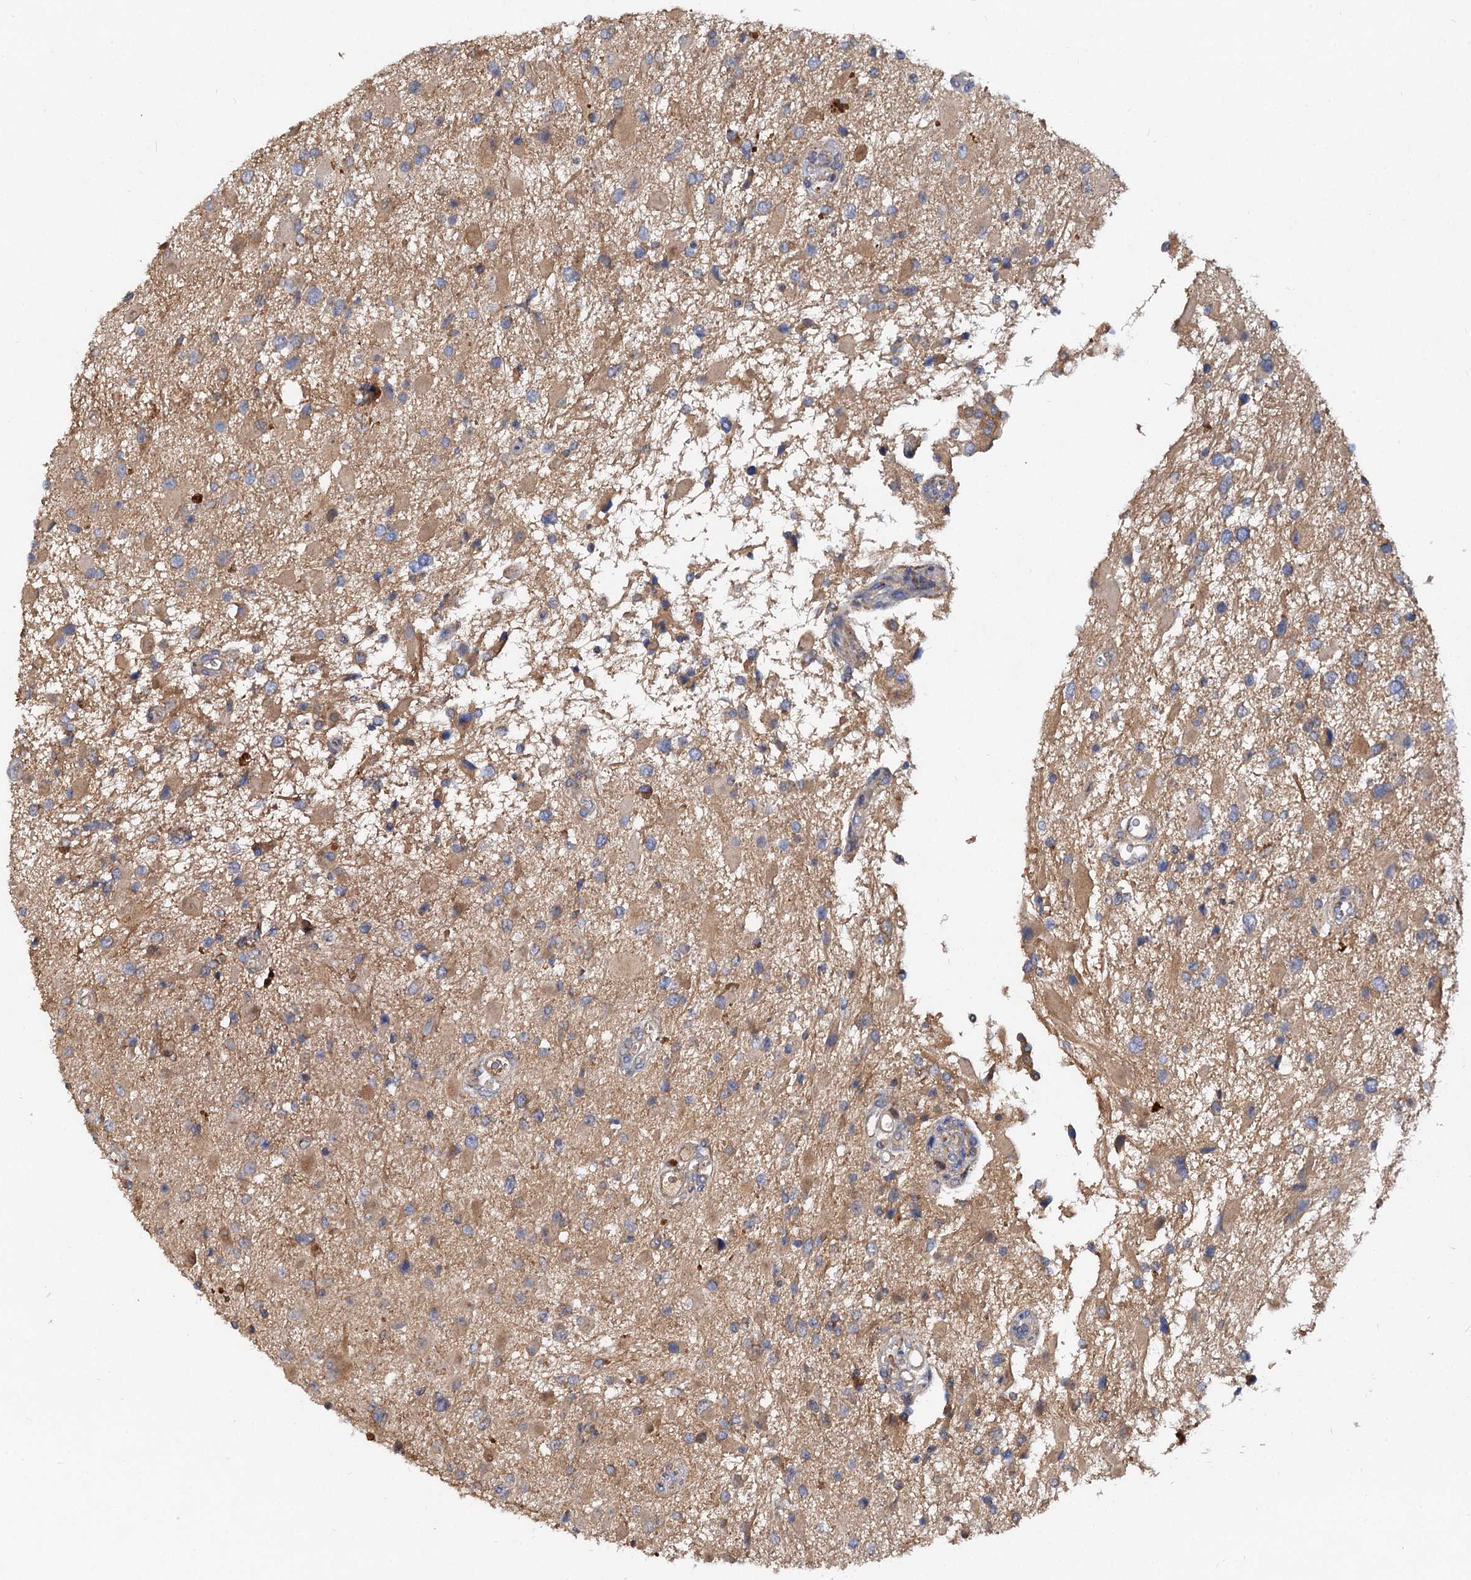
{"staining": {"intensity": "moderate", "quantity": ">75%", "location": "cytoplasmic/membranous"}, "tissue": "glioma", "cell_type": "Tumor cells", "image_type": "cancer", "snomed": [{"axis": "morphology", "description": "Glioma, malignant, High grade"}, {"axis": "topography", "description": "Brain"}], "caption": "DAB (3,3'-diaminobenzidine) immunohistochemical staining of glioma shows moderate cytoplasmic/membranous protein expression in approximately >75% of tumor cells.", "gene": "ALKBH7", "patient": {"sex": "male", "age": 53}}